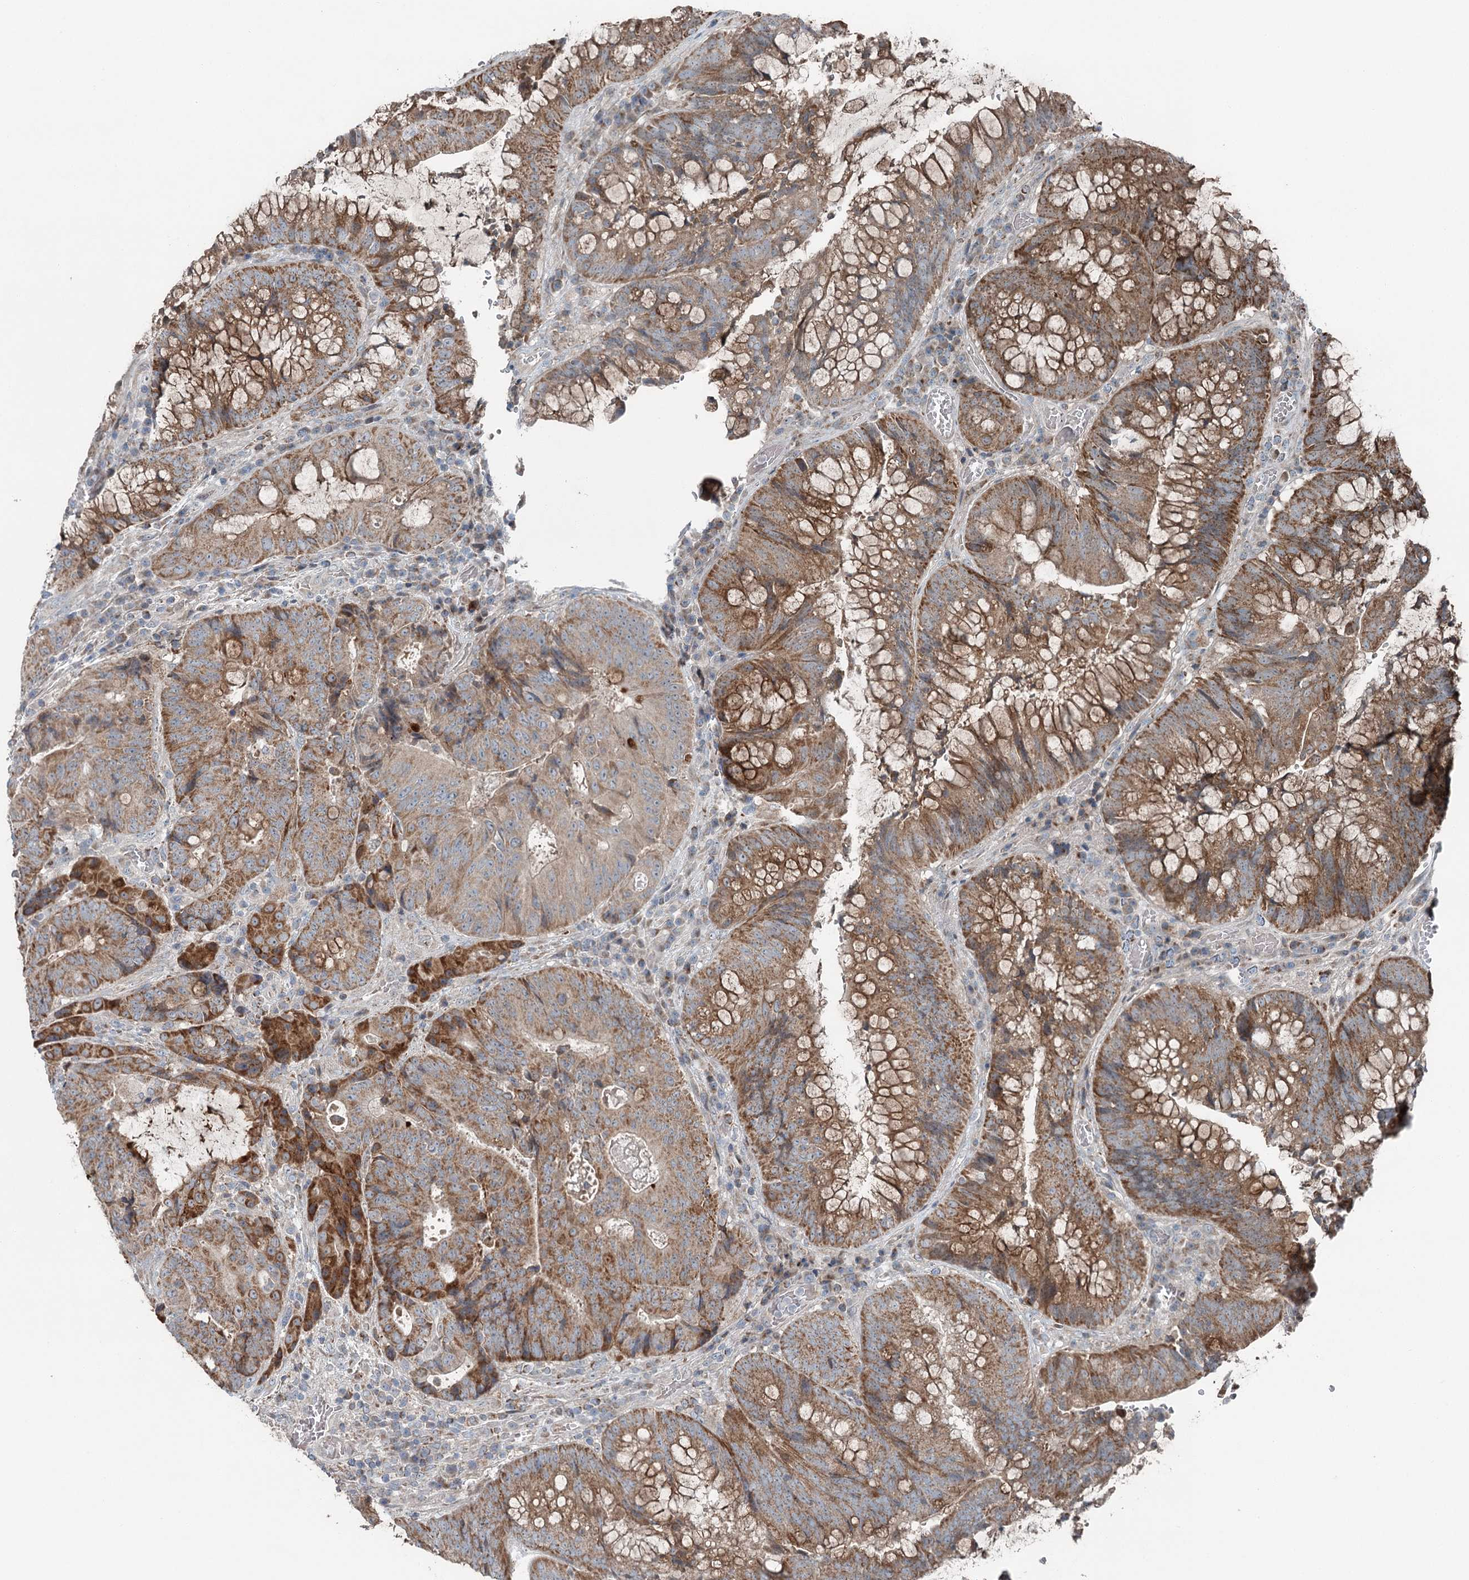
{"staining": {"intensity": "moderate", "quantity": ">75%", "location": "cytoplasmic/membranous"}, "tissue": "colorectal cancer", "cell_type": "Tumor cells", "image_type": "cancer", "snomed": [{"axis": "morphology", "description": "Adenocarcinoma, NOS"}, {"axis": "topography", "description": "Rectum"}], "caption": "Immunohistochemistry (IHC) histopathology image of neoplastic tissue: human colorectal cancer stained using immunohistochemistry (IHC) reveals medium levels of moderate protein expression localized specifically in the cytoplasmic/membranous of tumor cells, appearing as a cytoplasmic/membranous brown color.", "gene": "CHCHD5", "patient": {"sex": "male", "age": 69}}